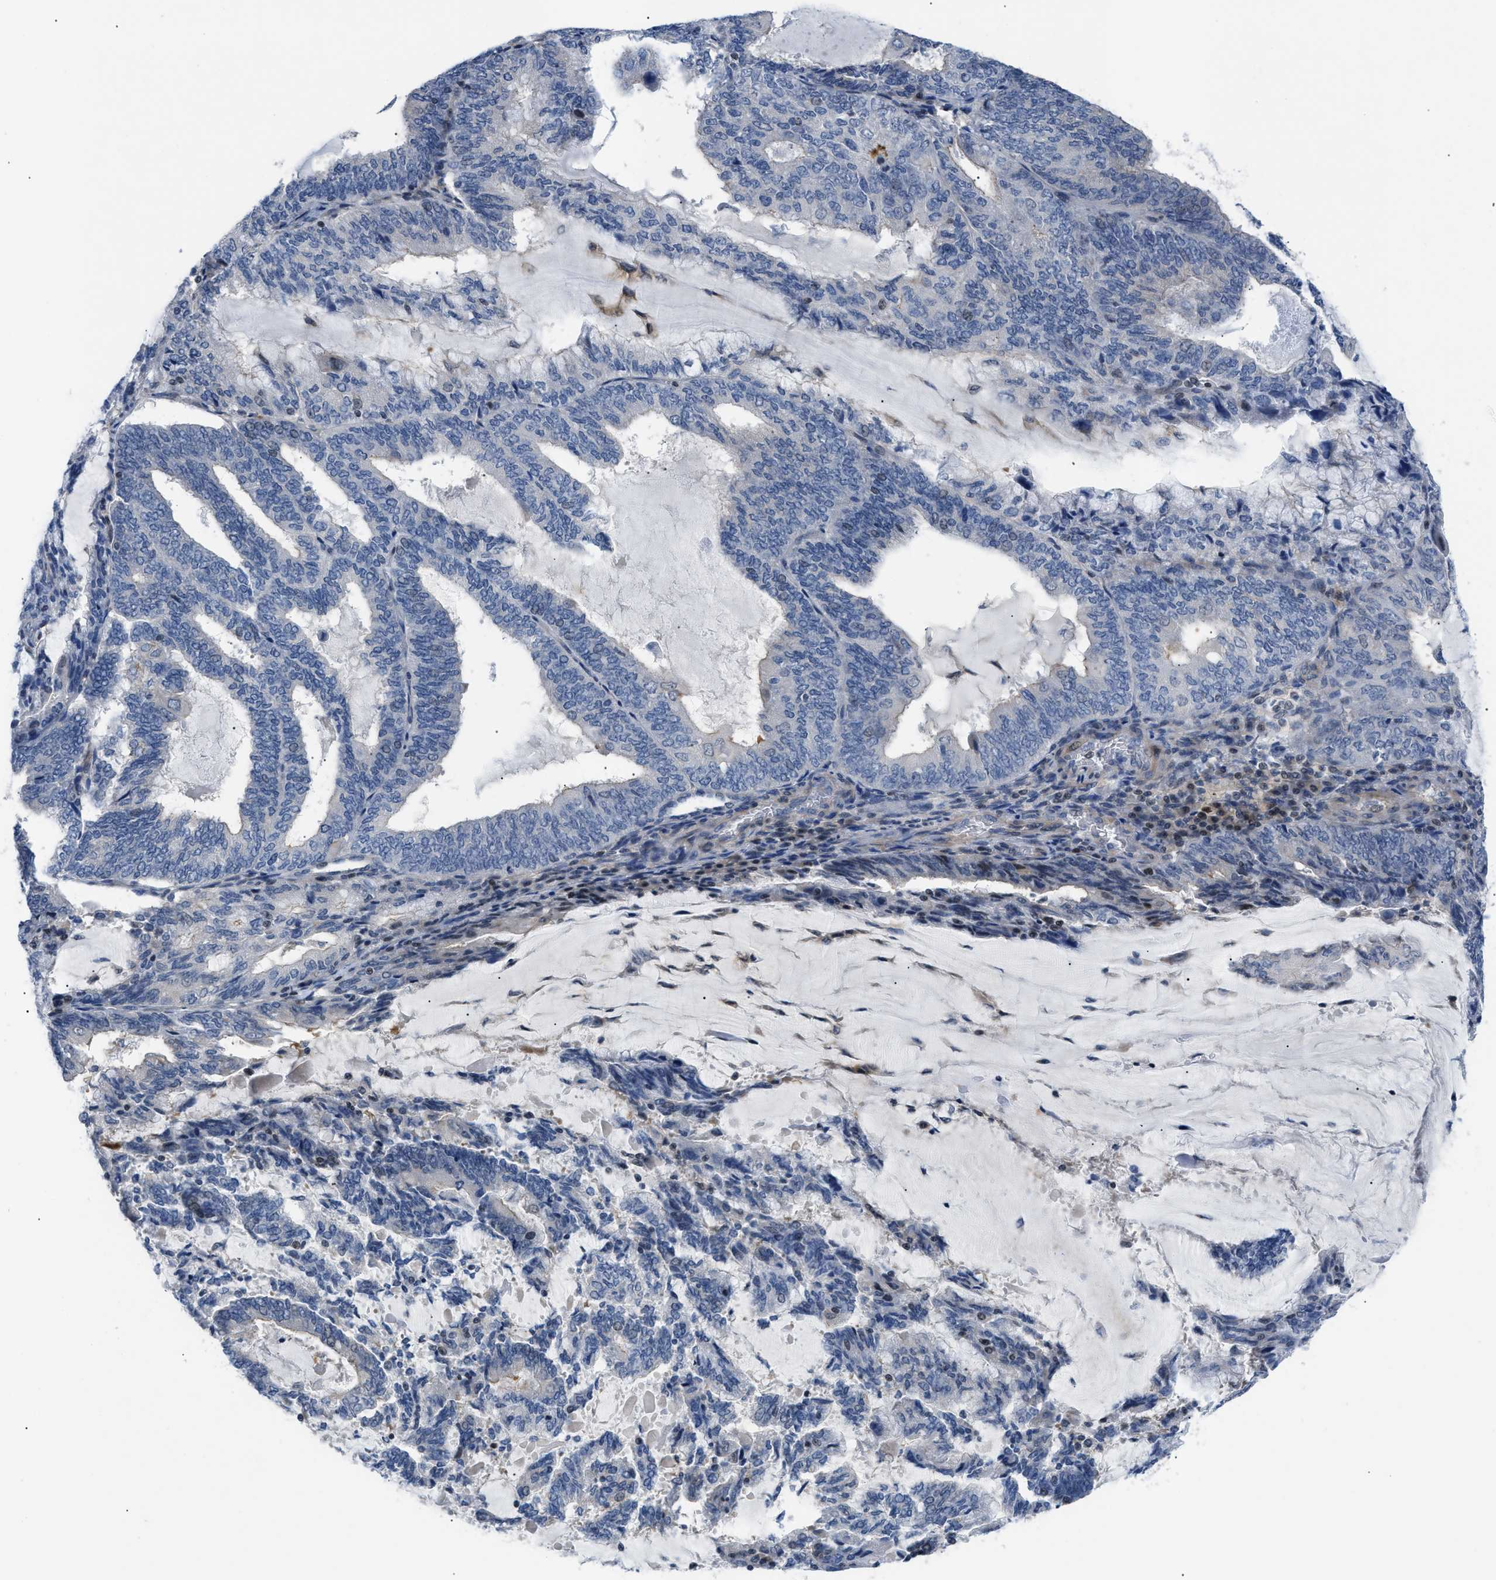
{"staining": {"intensity": "weak", "quantity": "<25%", "location": "nuclear"}, "tissue": "endometrial cancer", "cell_type": "Tumor cells", "image_type": "cancer", "snomed": [{"axis": "morphology", "description": "Adenocarcinoma, NOS"}, {"axis": "topography", "description": "Endometrium"}], "caption": "Protein analysis of endometrial adenocarcinoma displays no significant staining in tumor cells.", "gene": "FDCSP", "patient": {"sex": "female", "age": 81}}